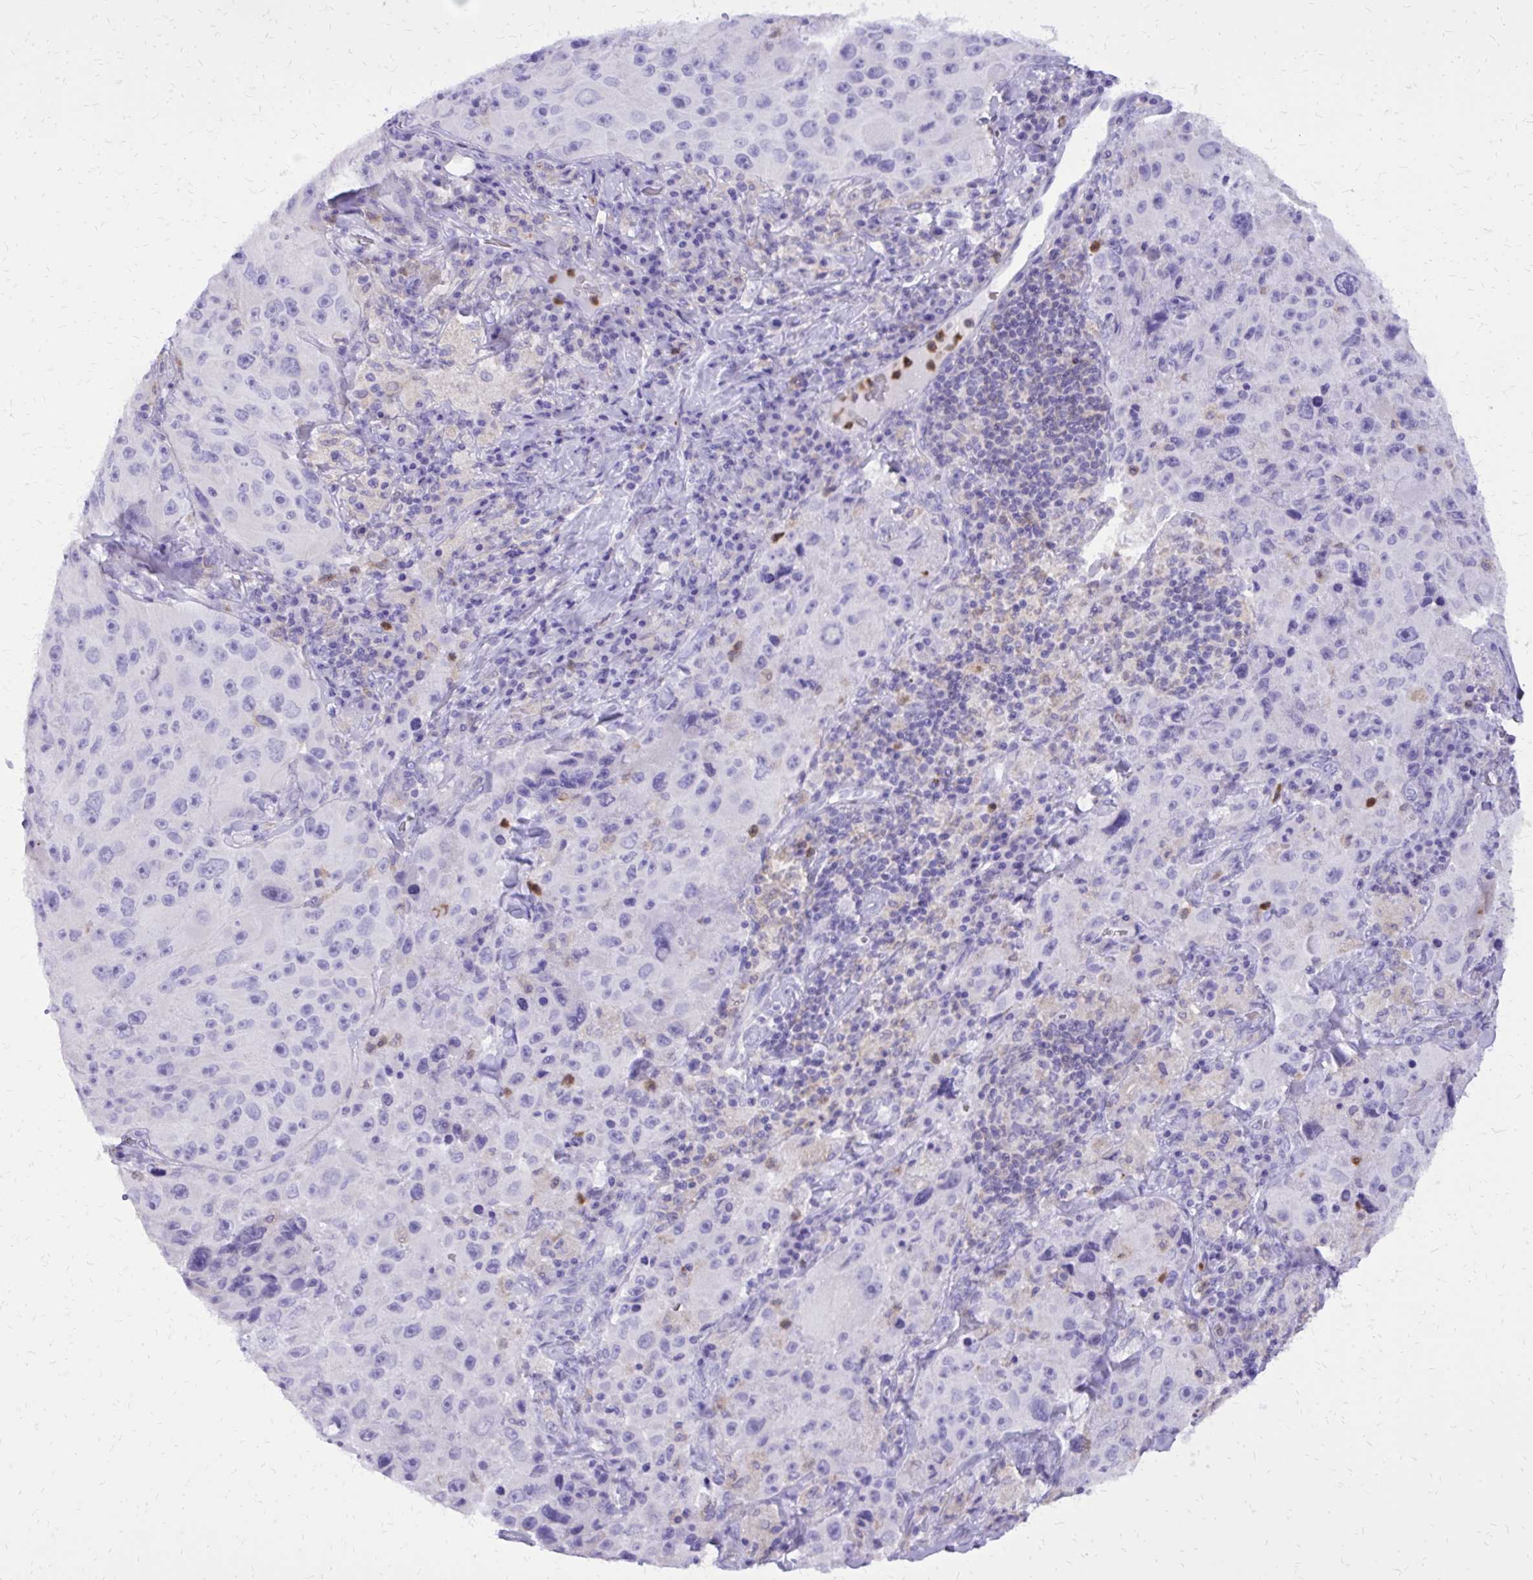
{"staining": {"intensity": "negative", "quantity": "none", "location": "none"}, "tissue": "melanoma", "cell_type": "Tumor cells", "image_type": "cancer", "snomed": [{"axis": "morphology", "description": "Malignant melanoma, Metastatic site"}, {"axis": "topography", "description": "Lymph node"}], "caption": "Micrograph shows no protein staining in tumor cells of melanoma tissue.", "gene": "CAT", "patient": {"sex": "male", "age": 62}}